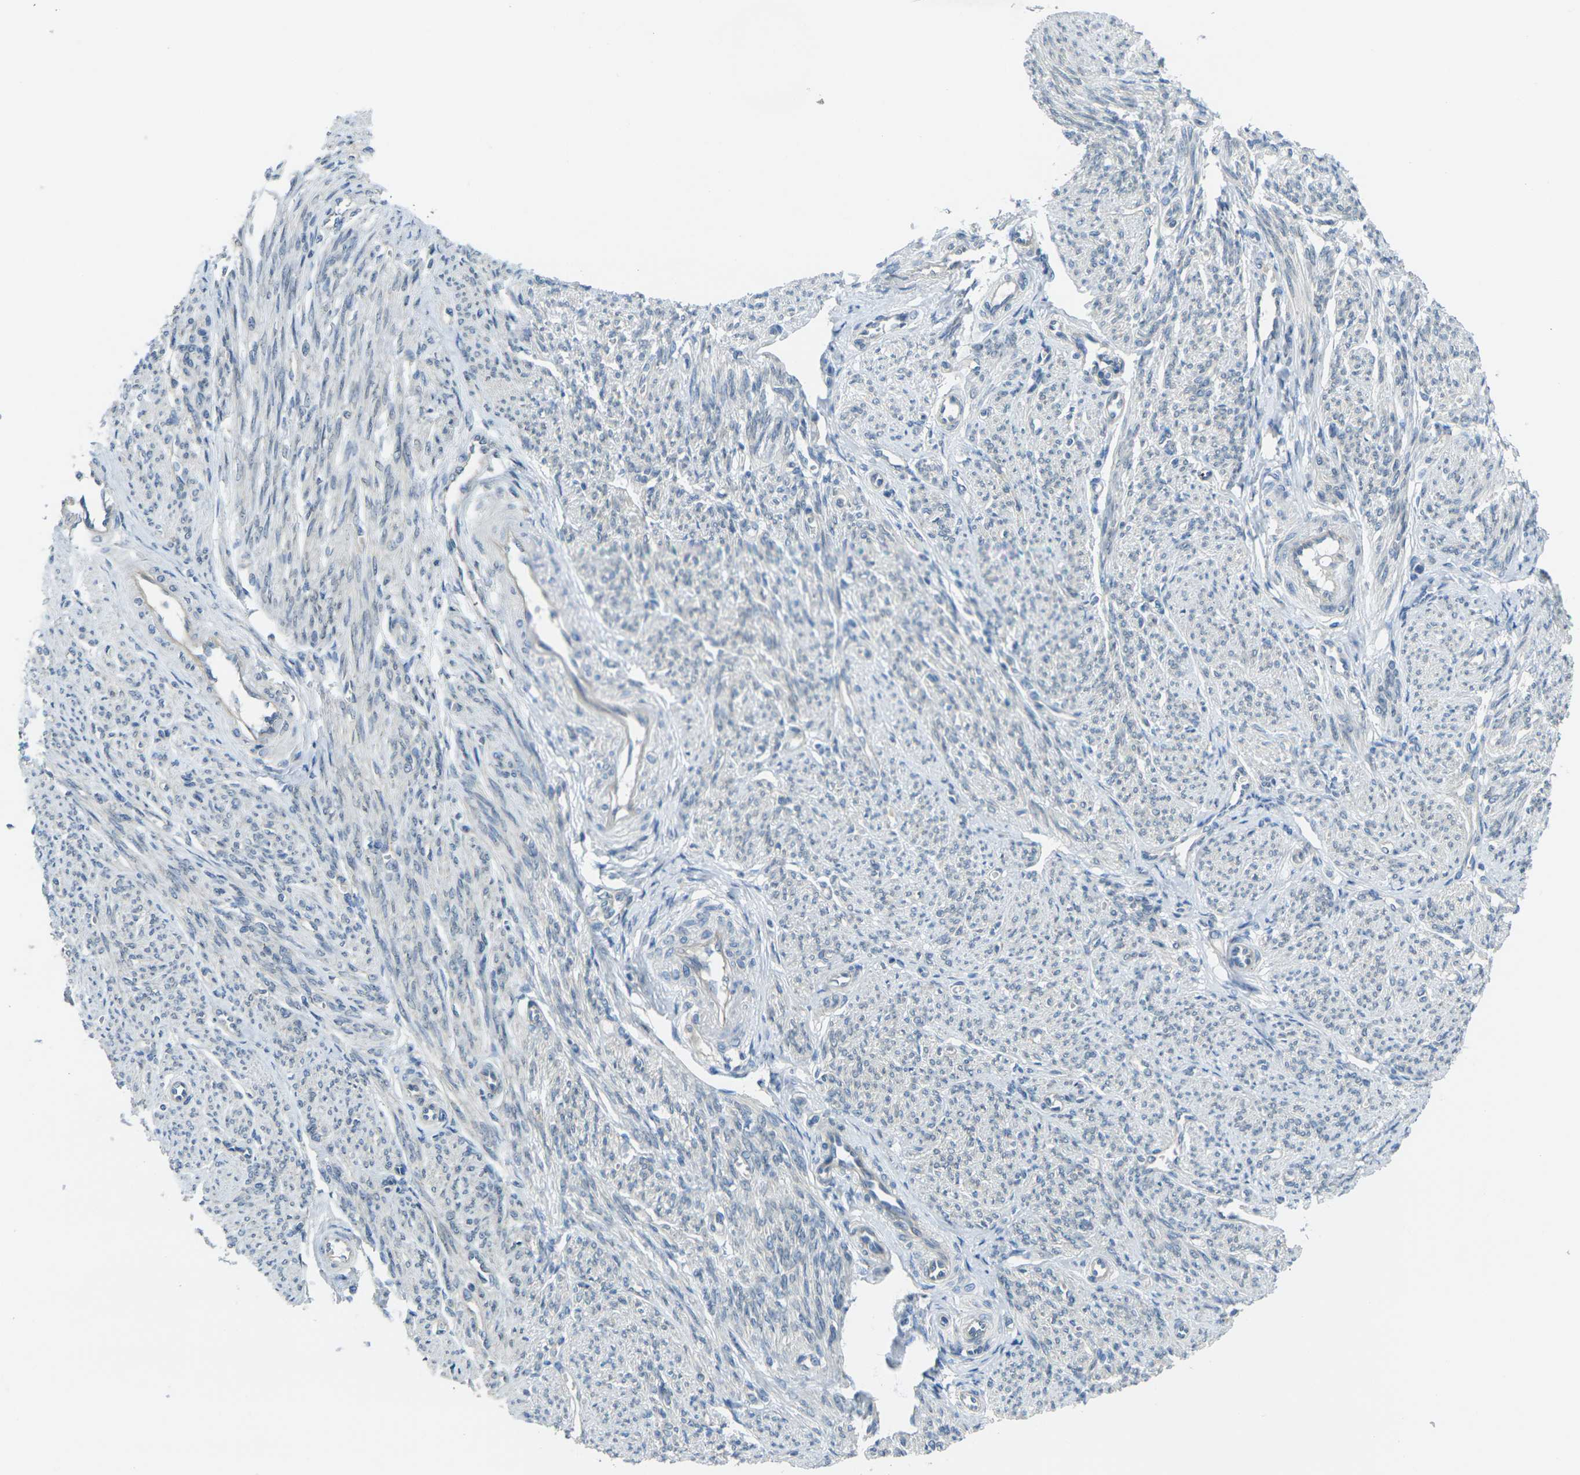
{"staining": {"intensity": "weak", "quantity": "<25%", "location": "cytoplasmic/membranous,nuclear"}, "tissue": "smooth muscle", "cell_type": "Smooth muscle cells", "image_type": "normal", "snomed": [{"axis": "morphology", "description": "Normal tissue, NOS"}, {"axis": "topography", "description": "Smooth muscle"}], "caption": "Immunohistochemical staining of benign smooth muscle exhibits no significant expression in smooth muscle cells. (DAB (3,3'-diaminobenzidine) immunohistochemistry with hematoxylin counter stain).", "gene": "RHBDD1", "patient": {"sex": "female", "age": 65}}